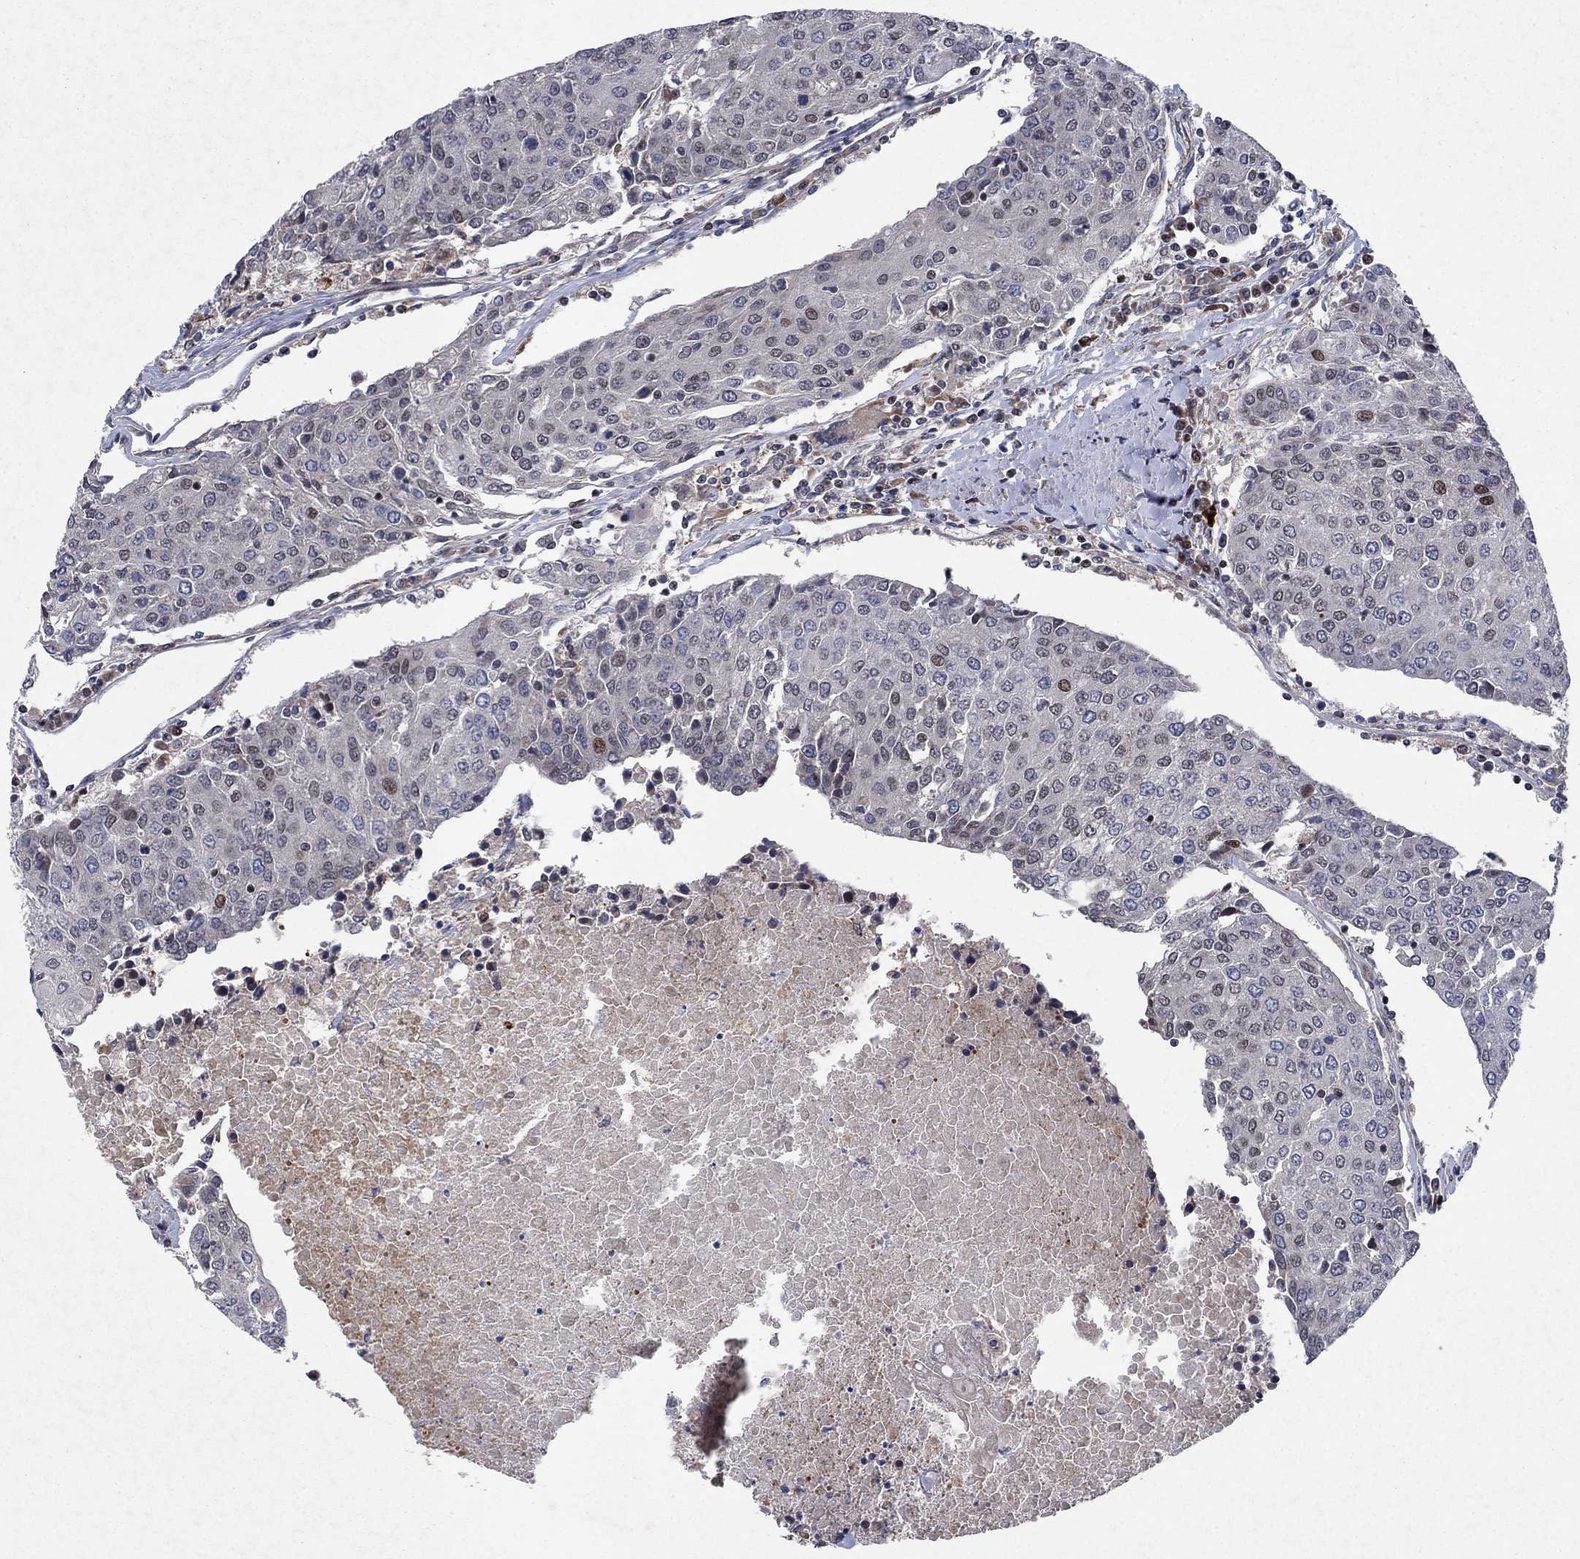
{"staining": {"intensity": "moderate", "quantity": "<25%", "location": "nuclear"}, "tissue": "urothelial cancer", "cell_type": "Tumor cells", "image_type": "cancer", "snomed": [{"axis": "morphology", "description": "Urothelial carcinoma, High grade"}, {"axis": "topography", "description": "Urinary bladder"}], "caption": "Moderate nuclear expression is present in about <25% of tumor cells in high-grade urothelial carcinoma.", "gene": "PRICKLE4", "patient": {"sex": "female", "age": 85}}